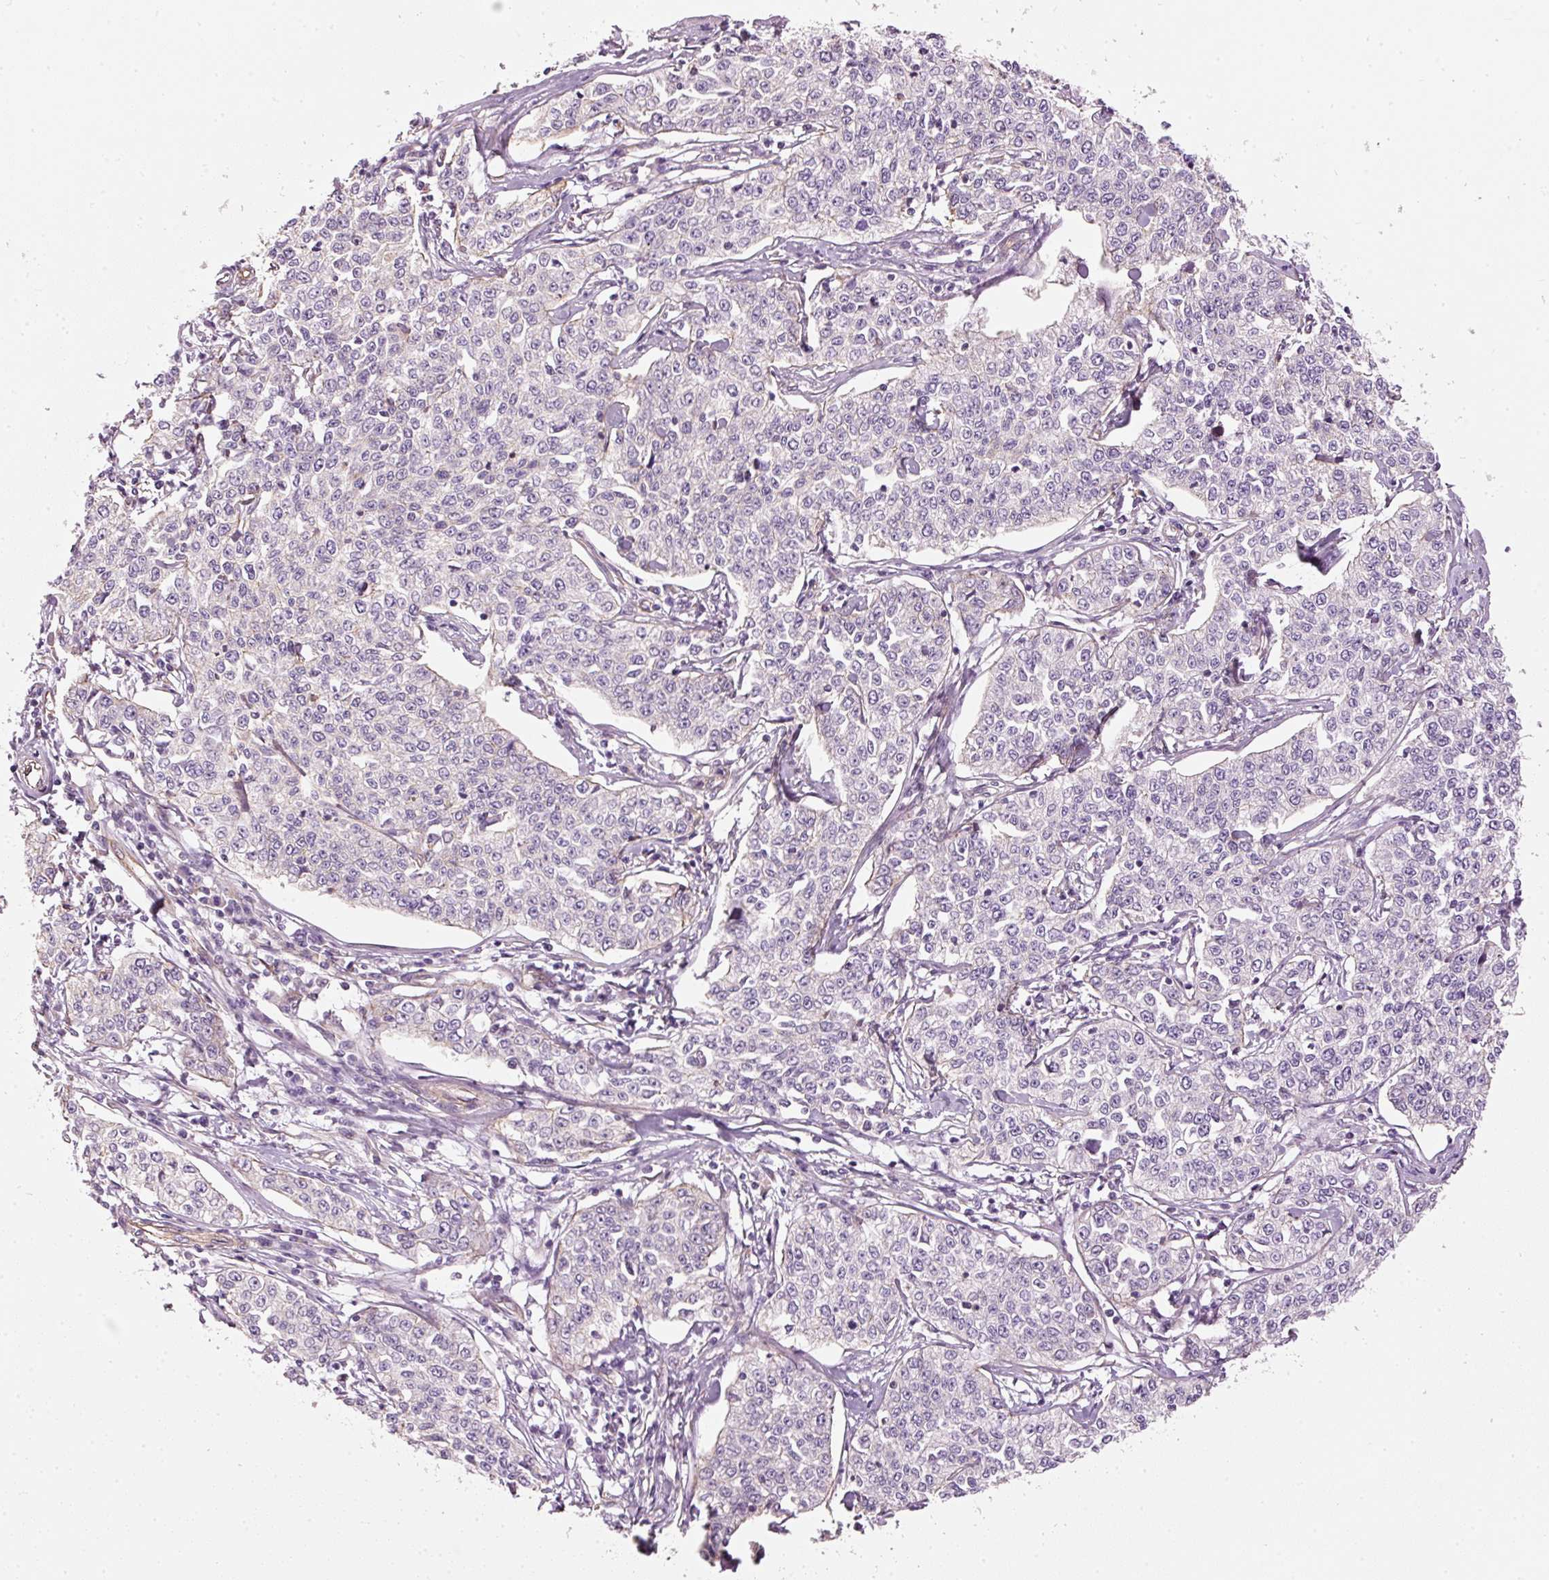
{"staining": {"intensity": "negative", "quantity": "none", "location": "none"}, "tissue": "cervical cancer", "cell_type": "Tumor cells", "image_type": "cancer", "snomed": [{"axis": "morphology", "description": "Squamous cell carcinoma, NOS"}, {"axis": "topography", "description": "Cervix"}], "caption": "Photomicrograph shows no protein positivity in tumor cells of squamous cell carcinoma (cervical) tissue.", "gene": "OSR2", "patient": {"sex": "female", "age": 35}}